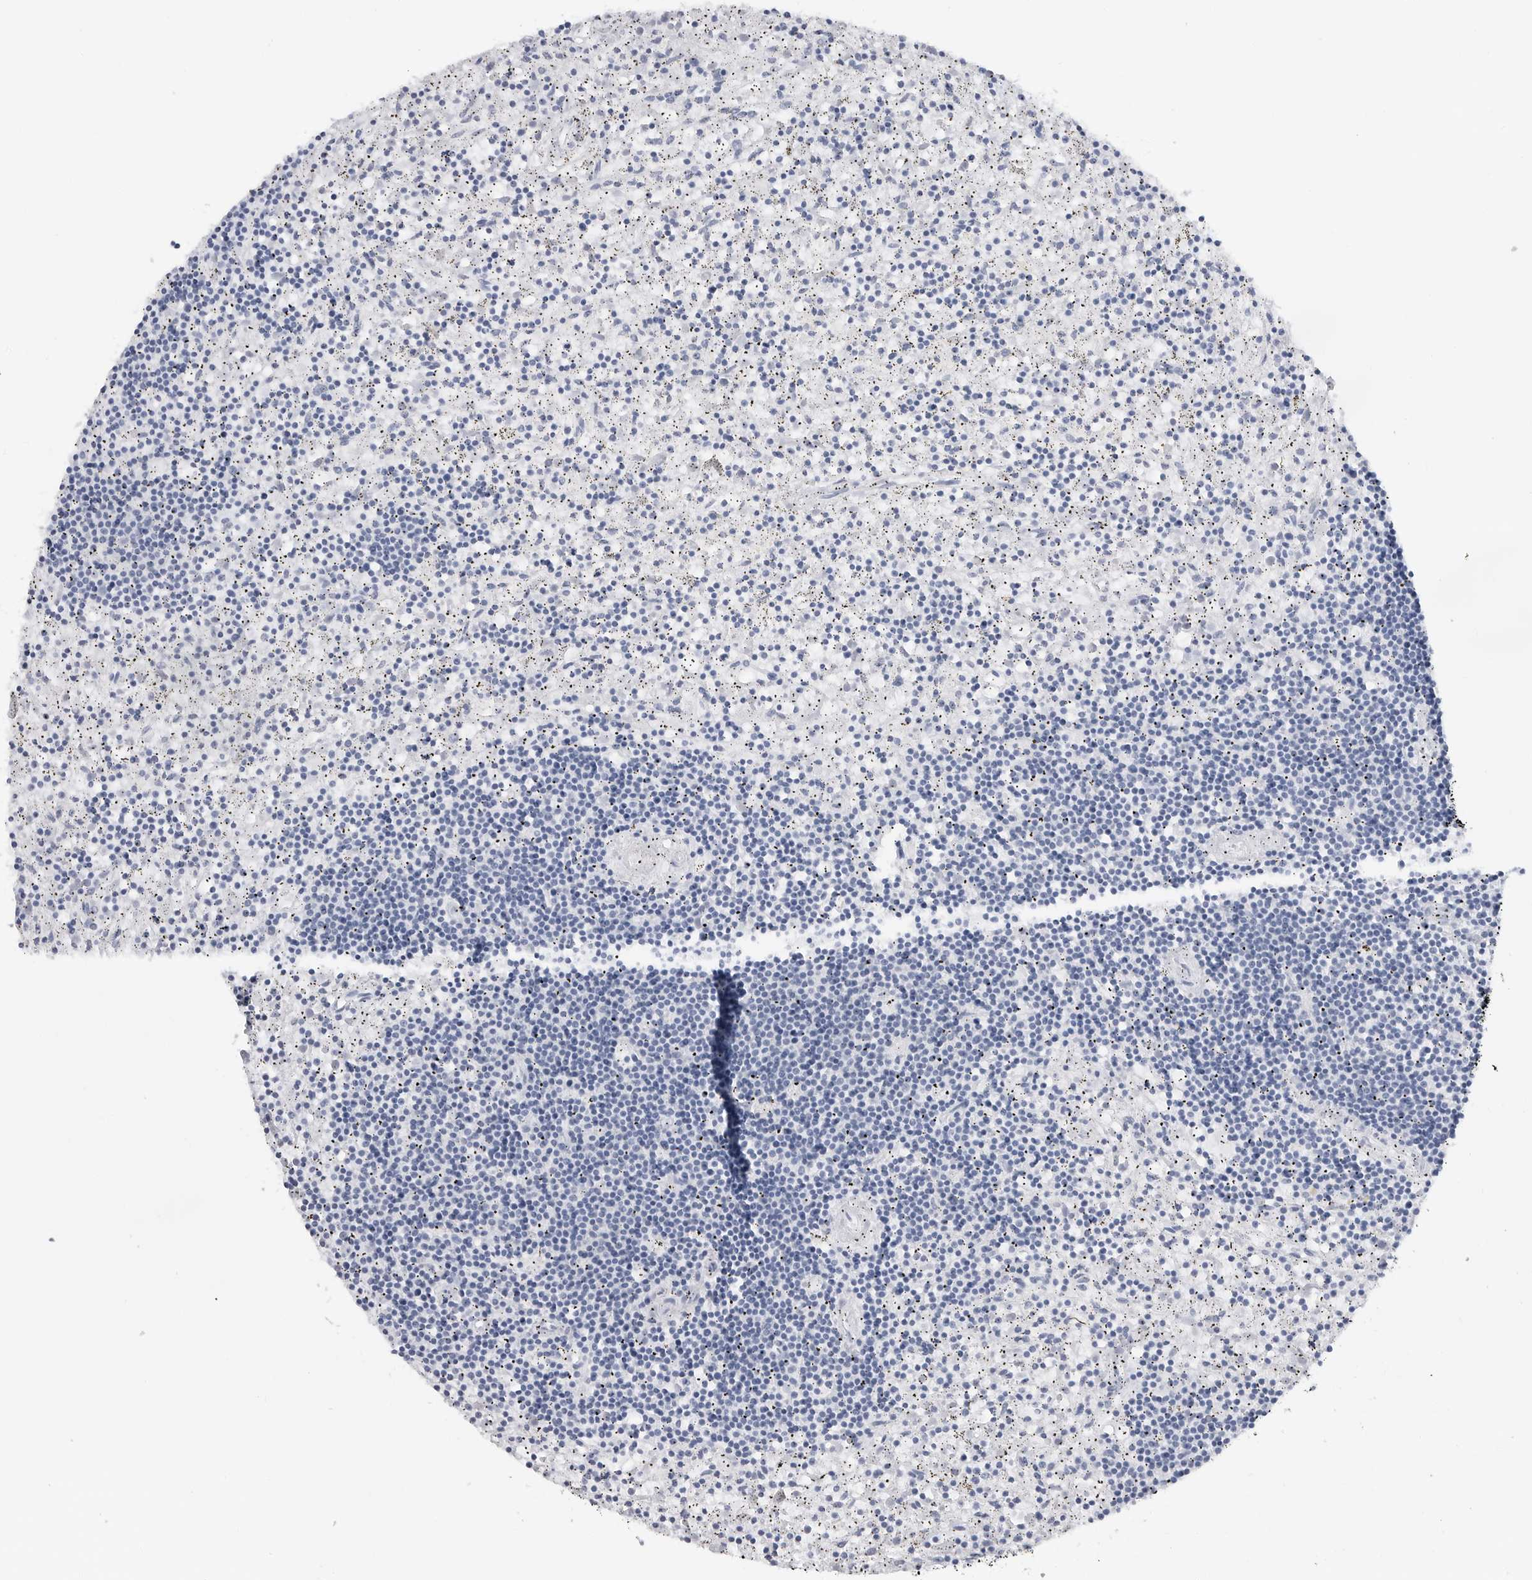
{"staining": {"intensity": "negative", "quantity": "none", "location": "none"}, "tissue": "lymphoma", "cell_type": "Tumor cells", "image_type": "cancer", "snomed": [{"axis": "morphology", "description": "Malignant lymphoma, non-Hodgkin's type, Low grade"}, {"axis": "topography", "description": "Spleen"}], "caption": "Human lymphoma stained for a protein using immunohistochemistry displays no staining in tumor cells.", "gene": "HSPB7", "patient": {"sex": "male", "age": 76}}